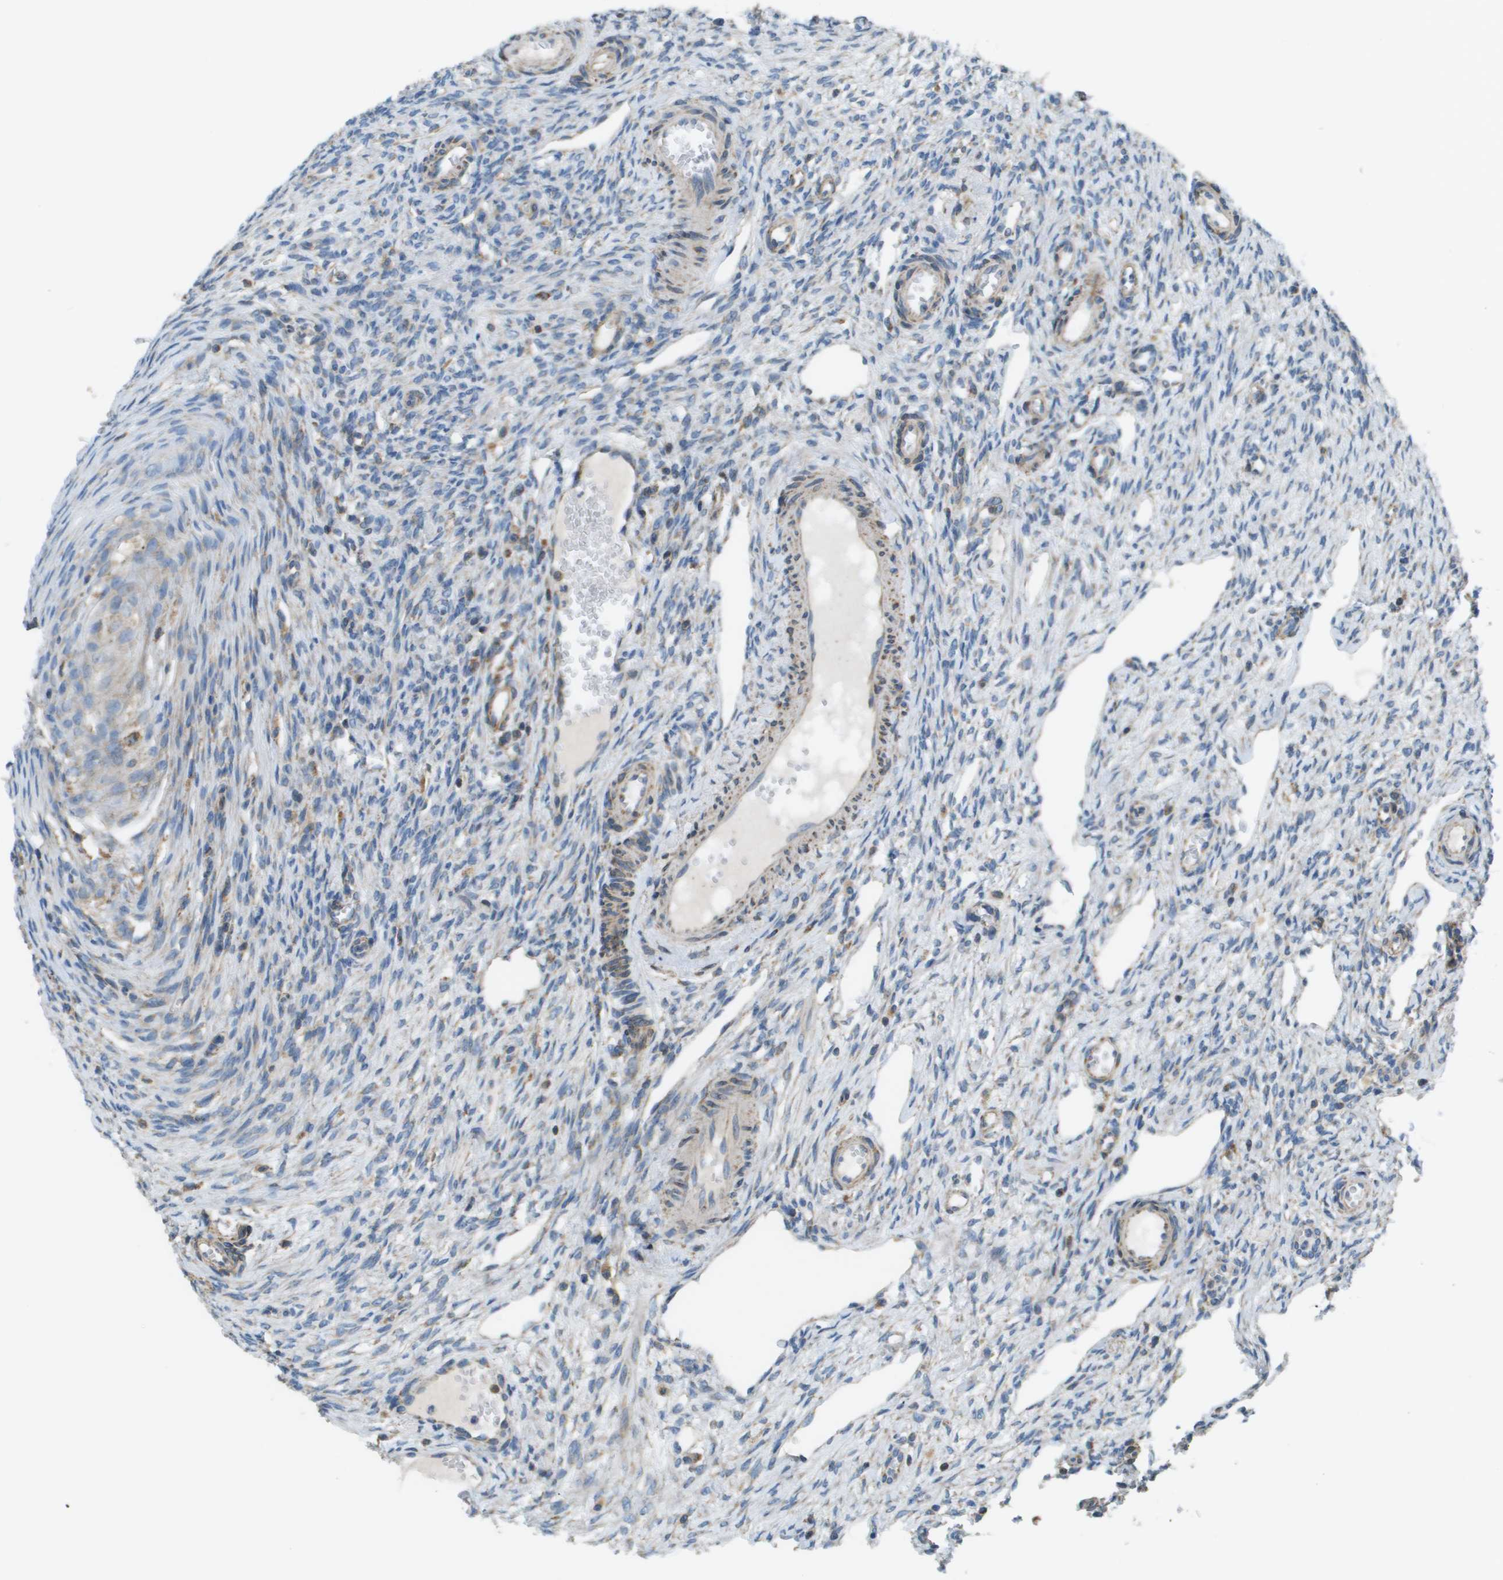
{"staining": {"intensity": "weak", "quantity": "<25%", "location": "cytoplasmic/membranous"}, "tissue": "ovary", "cell_type": "Ovarian stroma cells", "image_type": "normal", "snomed": [{"axis": "morphology", "description": "Normal tissue, NOS"}, {"axis": "topography", "description": "Ovary"}], "caption": "The micrograph reveals no staining of ovarian stroma cells in unremarkable ovary. (Stains: DAB (3,3'-diaminobenzidine) IHC with hematoxylin counter stain, Microscopy: brightfield microscopy at high magnification).", "gene": "TAOK3", "patient": {"sex": "female", "age": 33}}